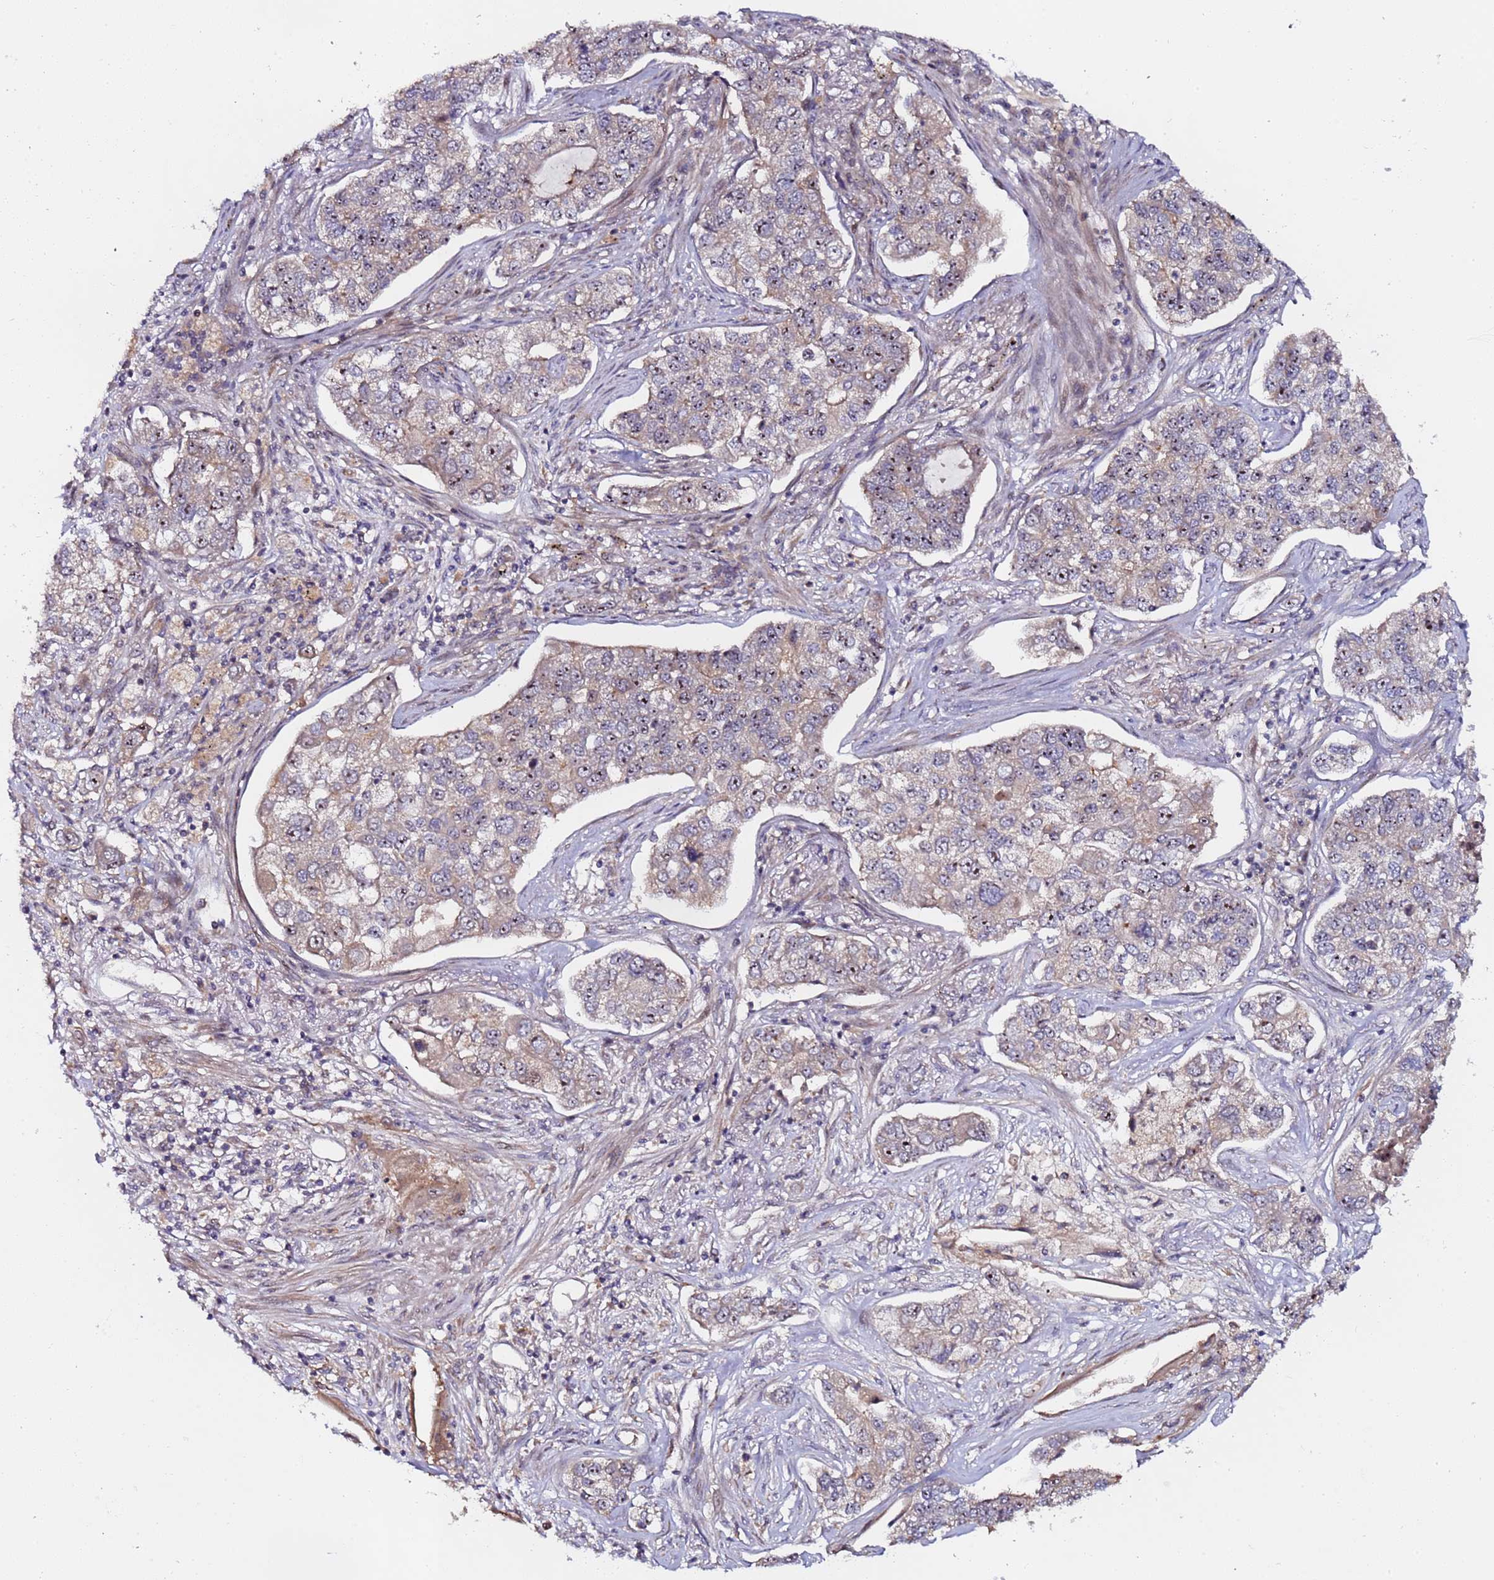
{"staining": {"intensity": "moderate", "quantity": "25%-75%", "location": "nuclear"}, "tissue": "lung cancer", "cell_type": "Tumor cells", "image_type": "cancer", "snomed": [{"axis": "morphology", "description": "Adenocarcinoma, NOS"}, {"axis": "topography", "description": "Lung"}], "caption": "This is an image of immunohistochemistry (IHC) staining of lung cancer, which shows moderate positivity in the nuclear of tumor cells.", "gene": "KRI1", "patient": {"sex": "male", "age": 49}}